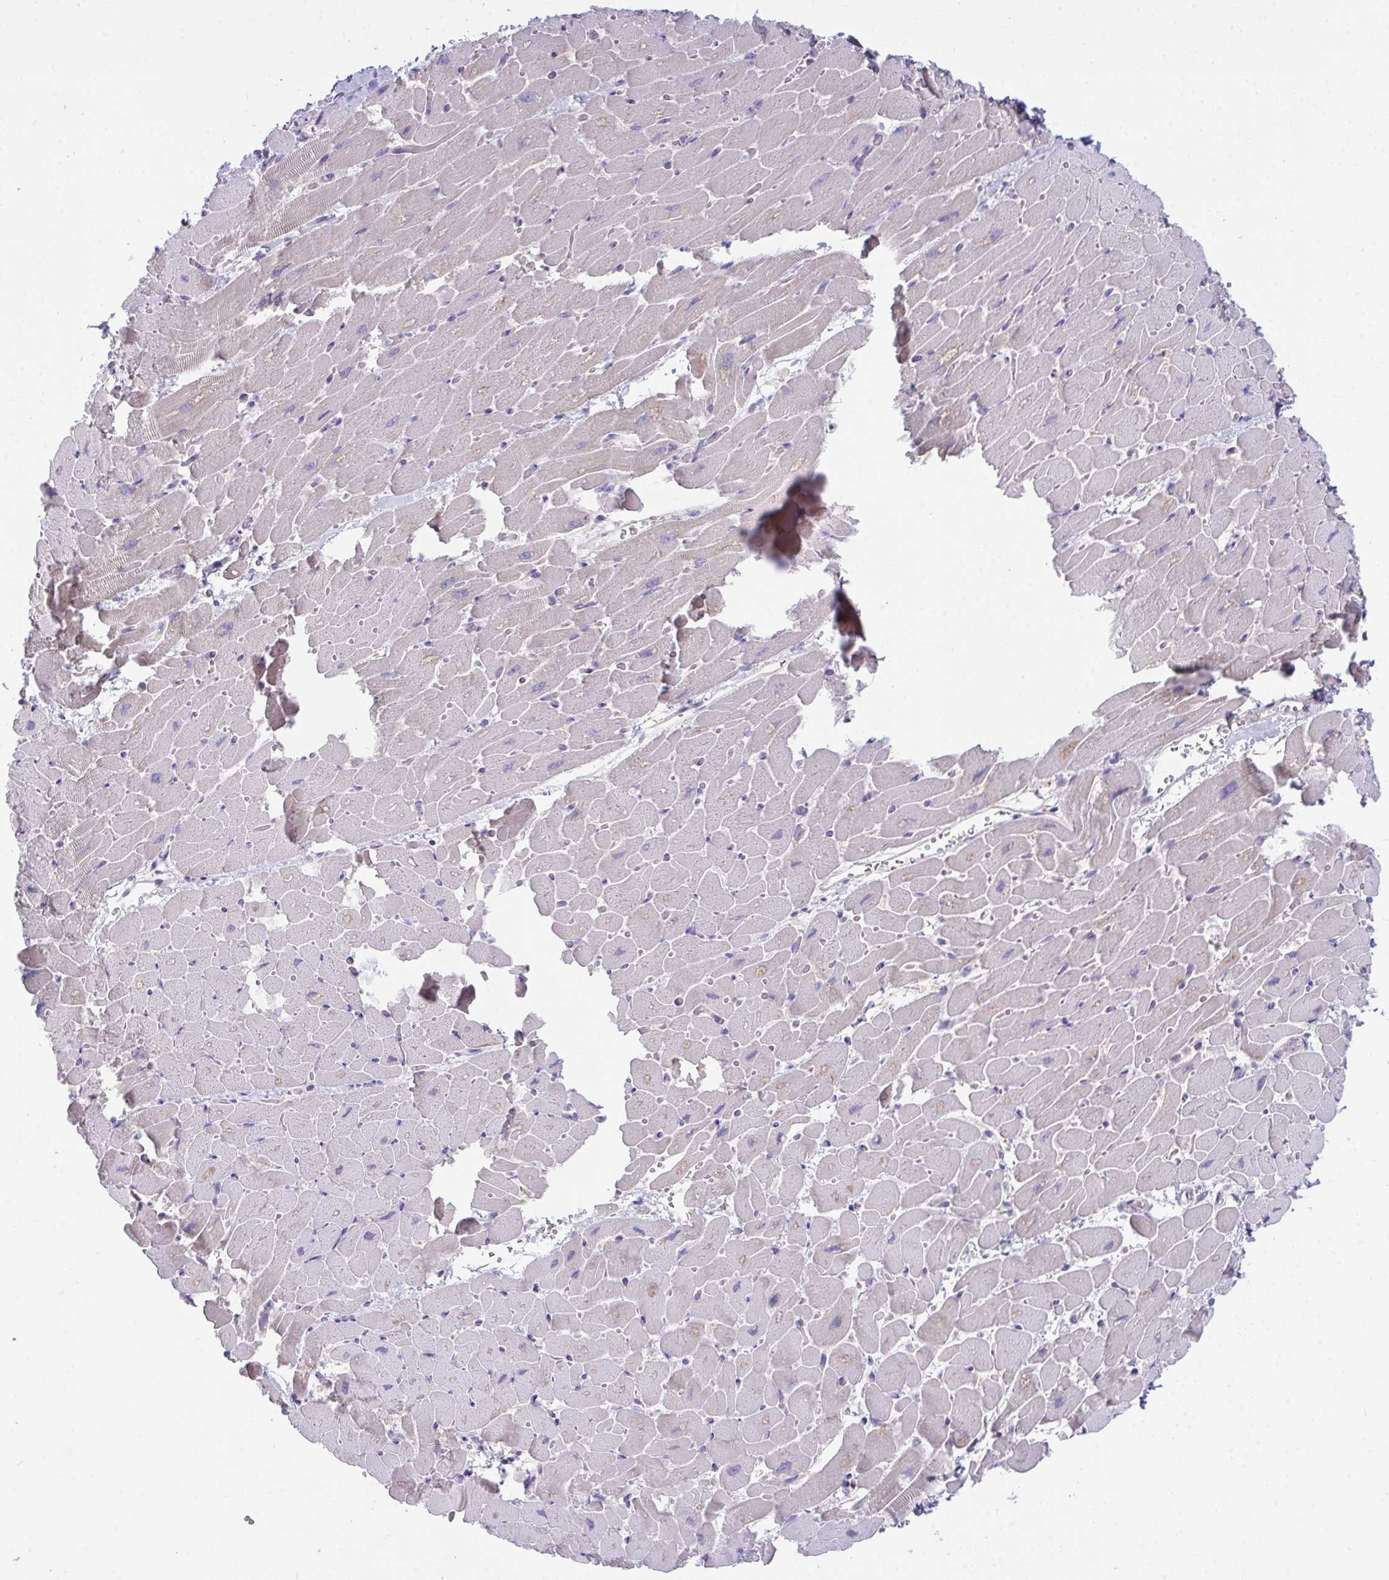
{"staining": {"intensity": "negative", "quantity": "none", "location": "none"}, "tissue": "heart muscle", "cell_type": "Cardiomyocytes", "image_type": "normal", "snomed": [{"axis": "morphology", "description": "Normal tissue, NOS"}, {"axis": "topography", "description": "Heart"}], "caption": "An immunohistochemistry histopathology image of benign heart muscle is shown. There is no staining in cardiomyocytes of heart muscle.", "gene": "PLA2G12B", "patient": {"sex": "male", "age": 37}}